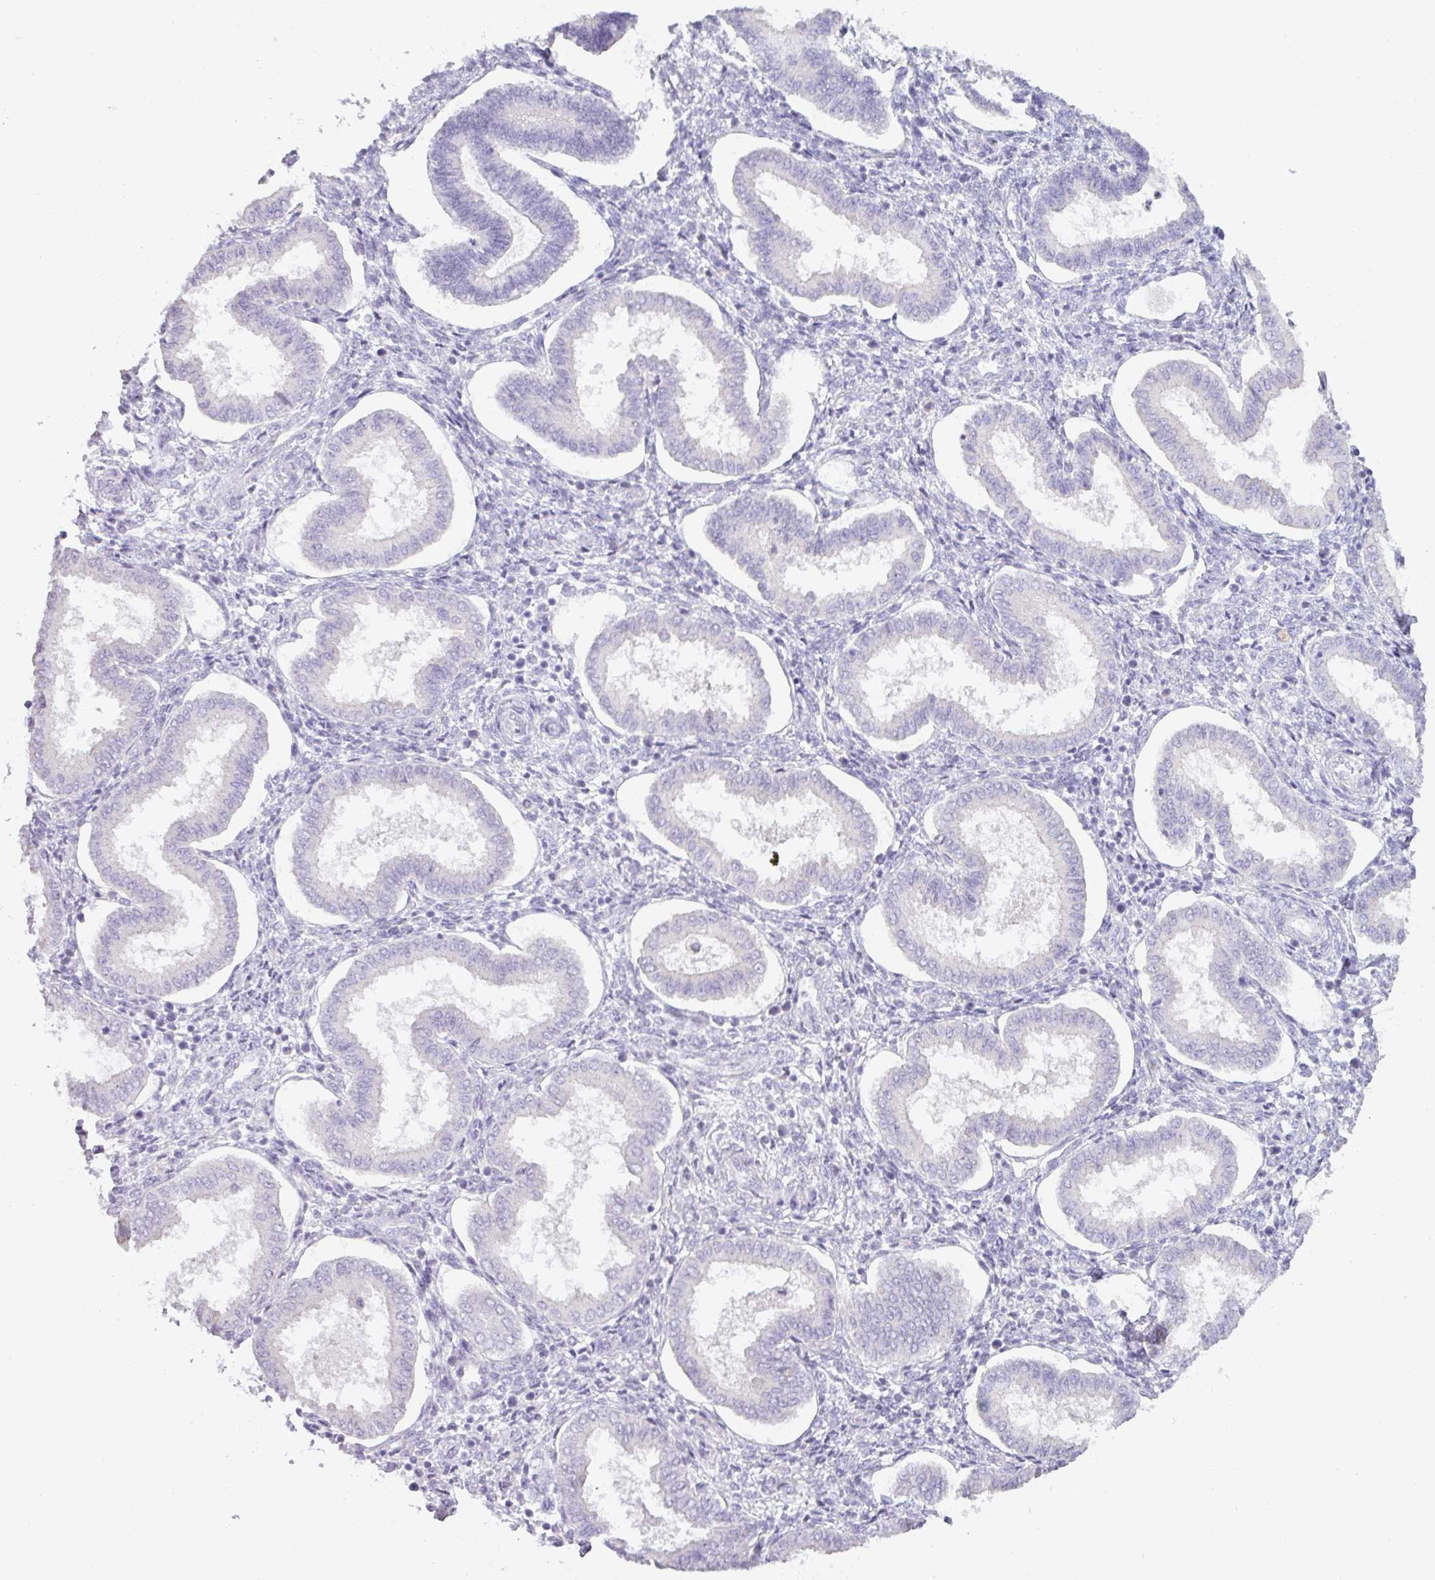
{"staining": {"intensity": "negative", "quantity": "none", "location": "none"}, "tissue": "endometrium", "cell_type": "Cells in endometrial stroma", "image_type": "normal", "snomed": [{"axis": "morphology", "description": "Normal tissue, NOS"}, {"axis": "topography", "description": "Endometrium"}], "caption": "Cells in endometrial stroma are negative for protein expression in unremarkable human endometrium. Brightfield microscopy of immunohistochemistry stained with DAB (3,3'-diaminobenzidine) (brown) and hematoxylin (blue), captured at high magnification.", "gene": "PGA3", "patient": {"sex": "female", "age": 24}}